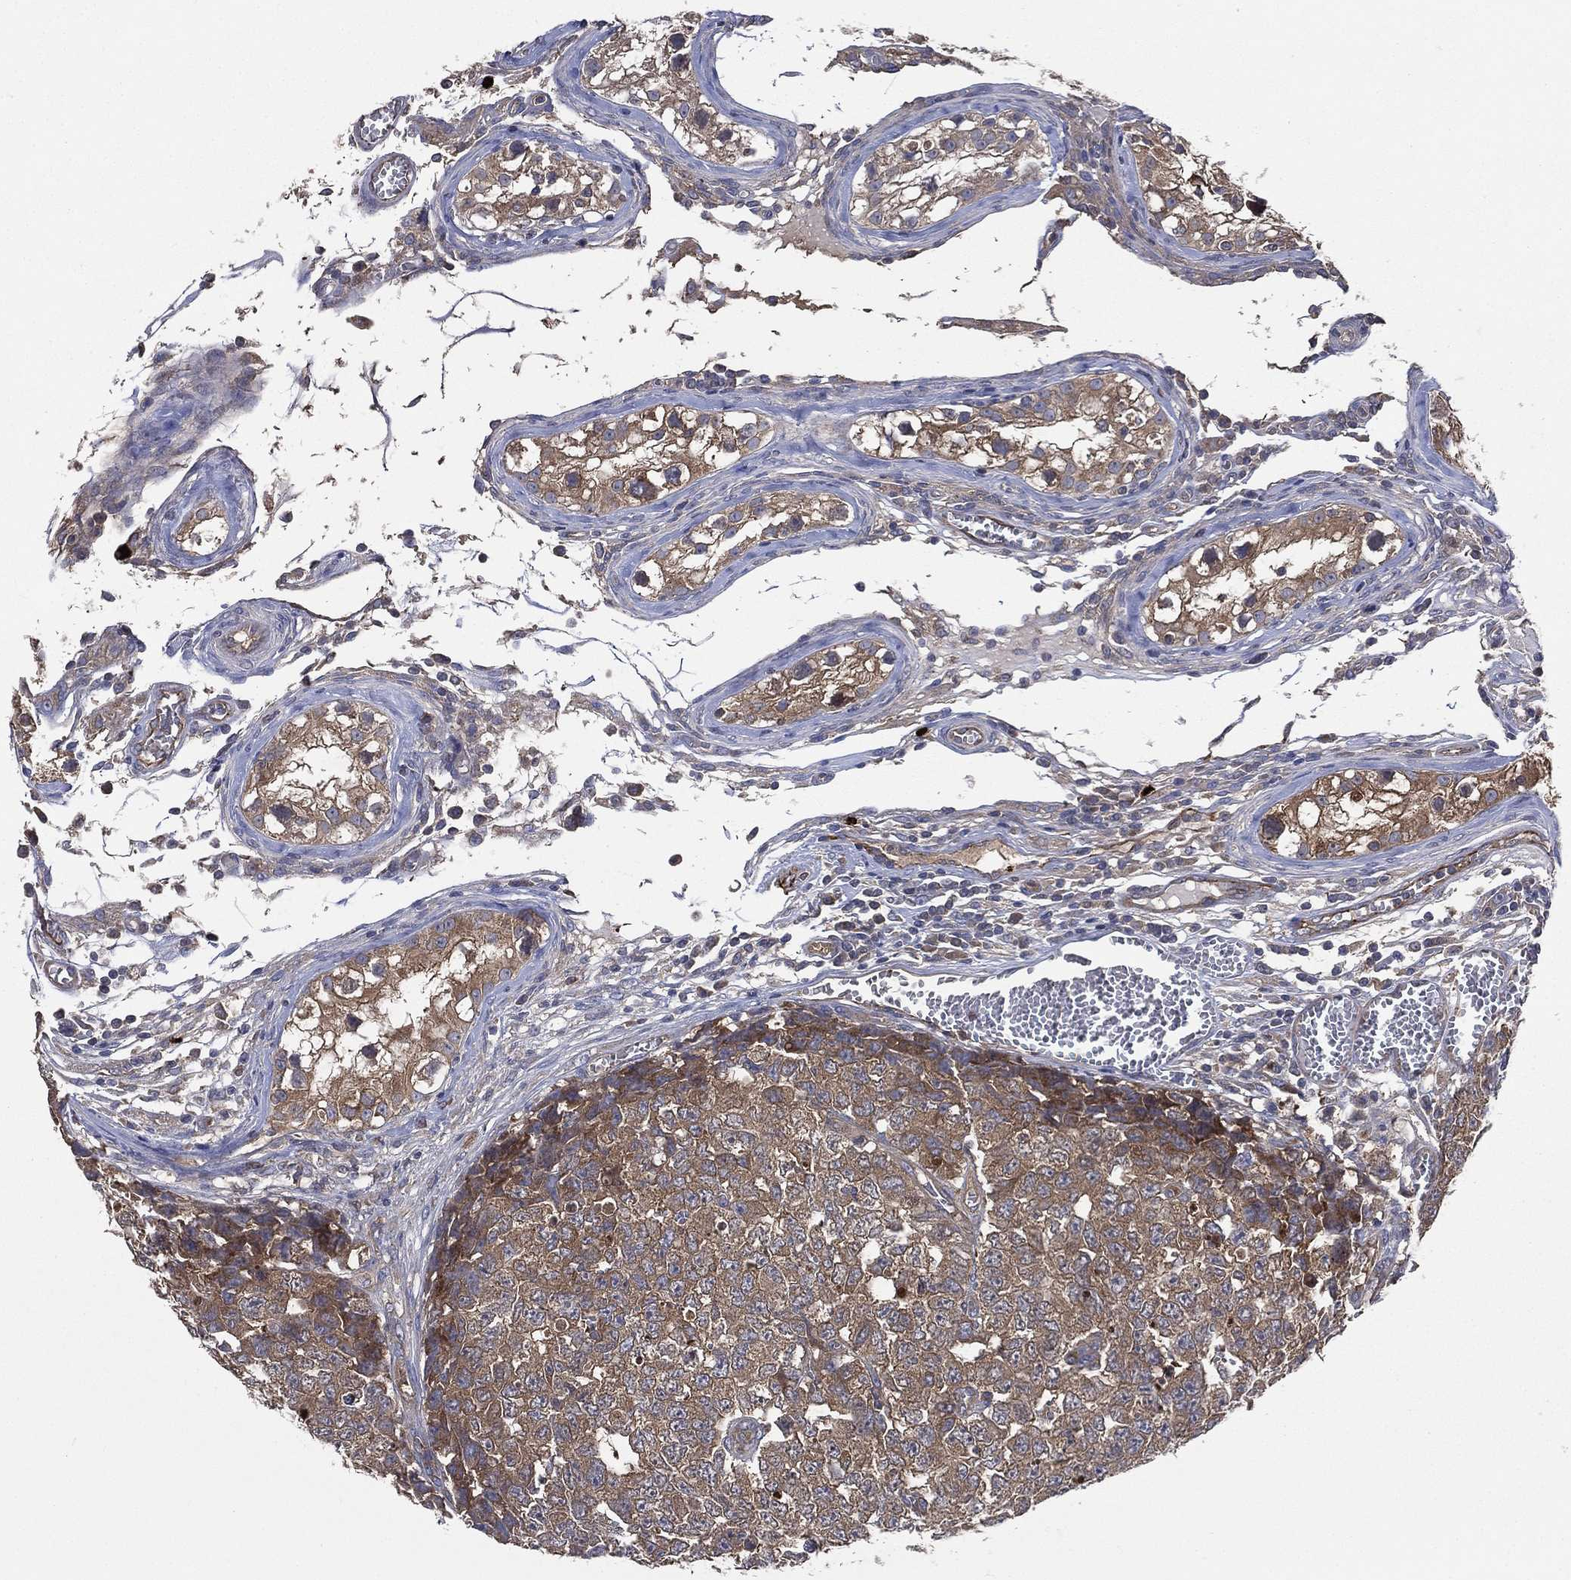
{"staining": {"intensity": "moderate", "quantity": ">75%", "location": "cytoplasmic/membranous"}, "tissue": "testis cancer", "cell_type": "Tumor cells", "image_type": "cancer", "snomed": [{"axis": "morphology", "description": "Carcinoma, Embryonal, NOS"}, {"axis": "topography", "description": "Testis"}], "caption": "Human embryonal carcinoma (testis) stained for a protein (brown) reveals moderate cytoplasmic/membranous positive staining in approximately >75% of tumor cells.", "gene": "SMPD3", "patient": {"sex": "male", "age": 23}}